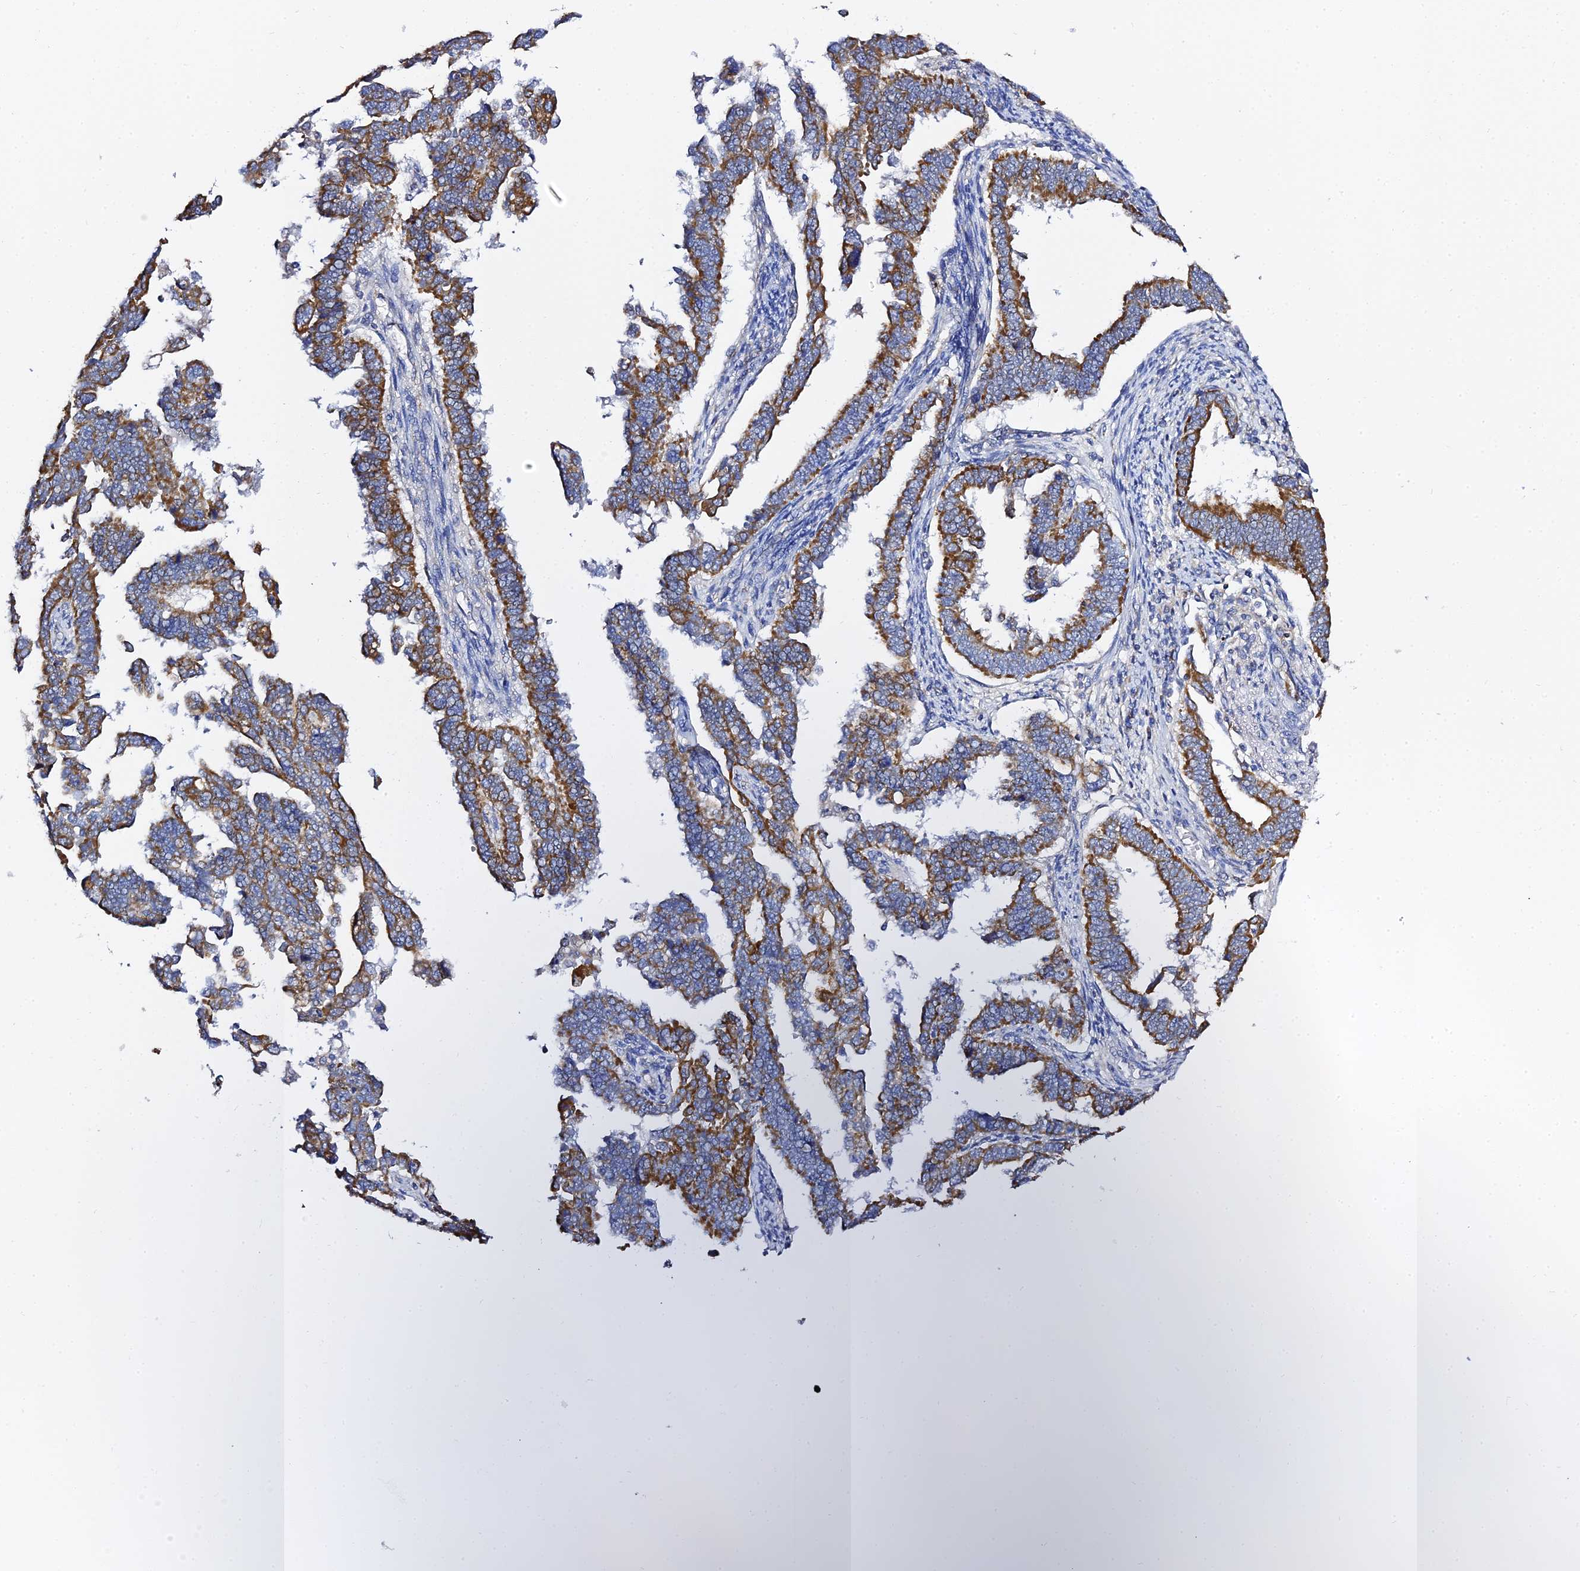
{"staining": {"intensity": "strong", "quantity": ">75%", "location": "cytoplasmic/membranous"}, "tissue": "endometrial cancer", "cell_type": "Tumor cells", "image_type": "cancer", "snomed": [{"axis": "morphology", "description": "Adenocarcinoma, NOS"}, {"axis": "topography", "description": "Endometrium"}], "caption": "Human endometrial cancer stained for a protein (brown) shows strong cytoplasmic/membranous positive staining in approximately >75% of tumor cells.", "gene": "ZXDA", "patient": {"sex": "female", "age": 75}}